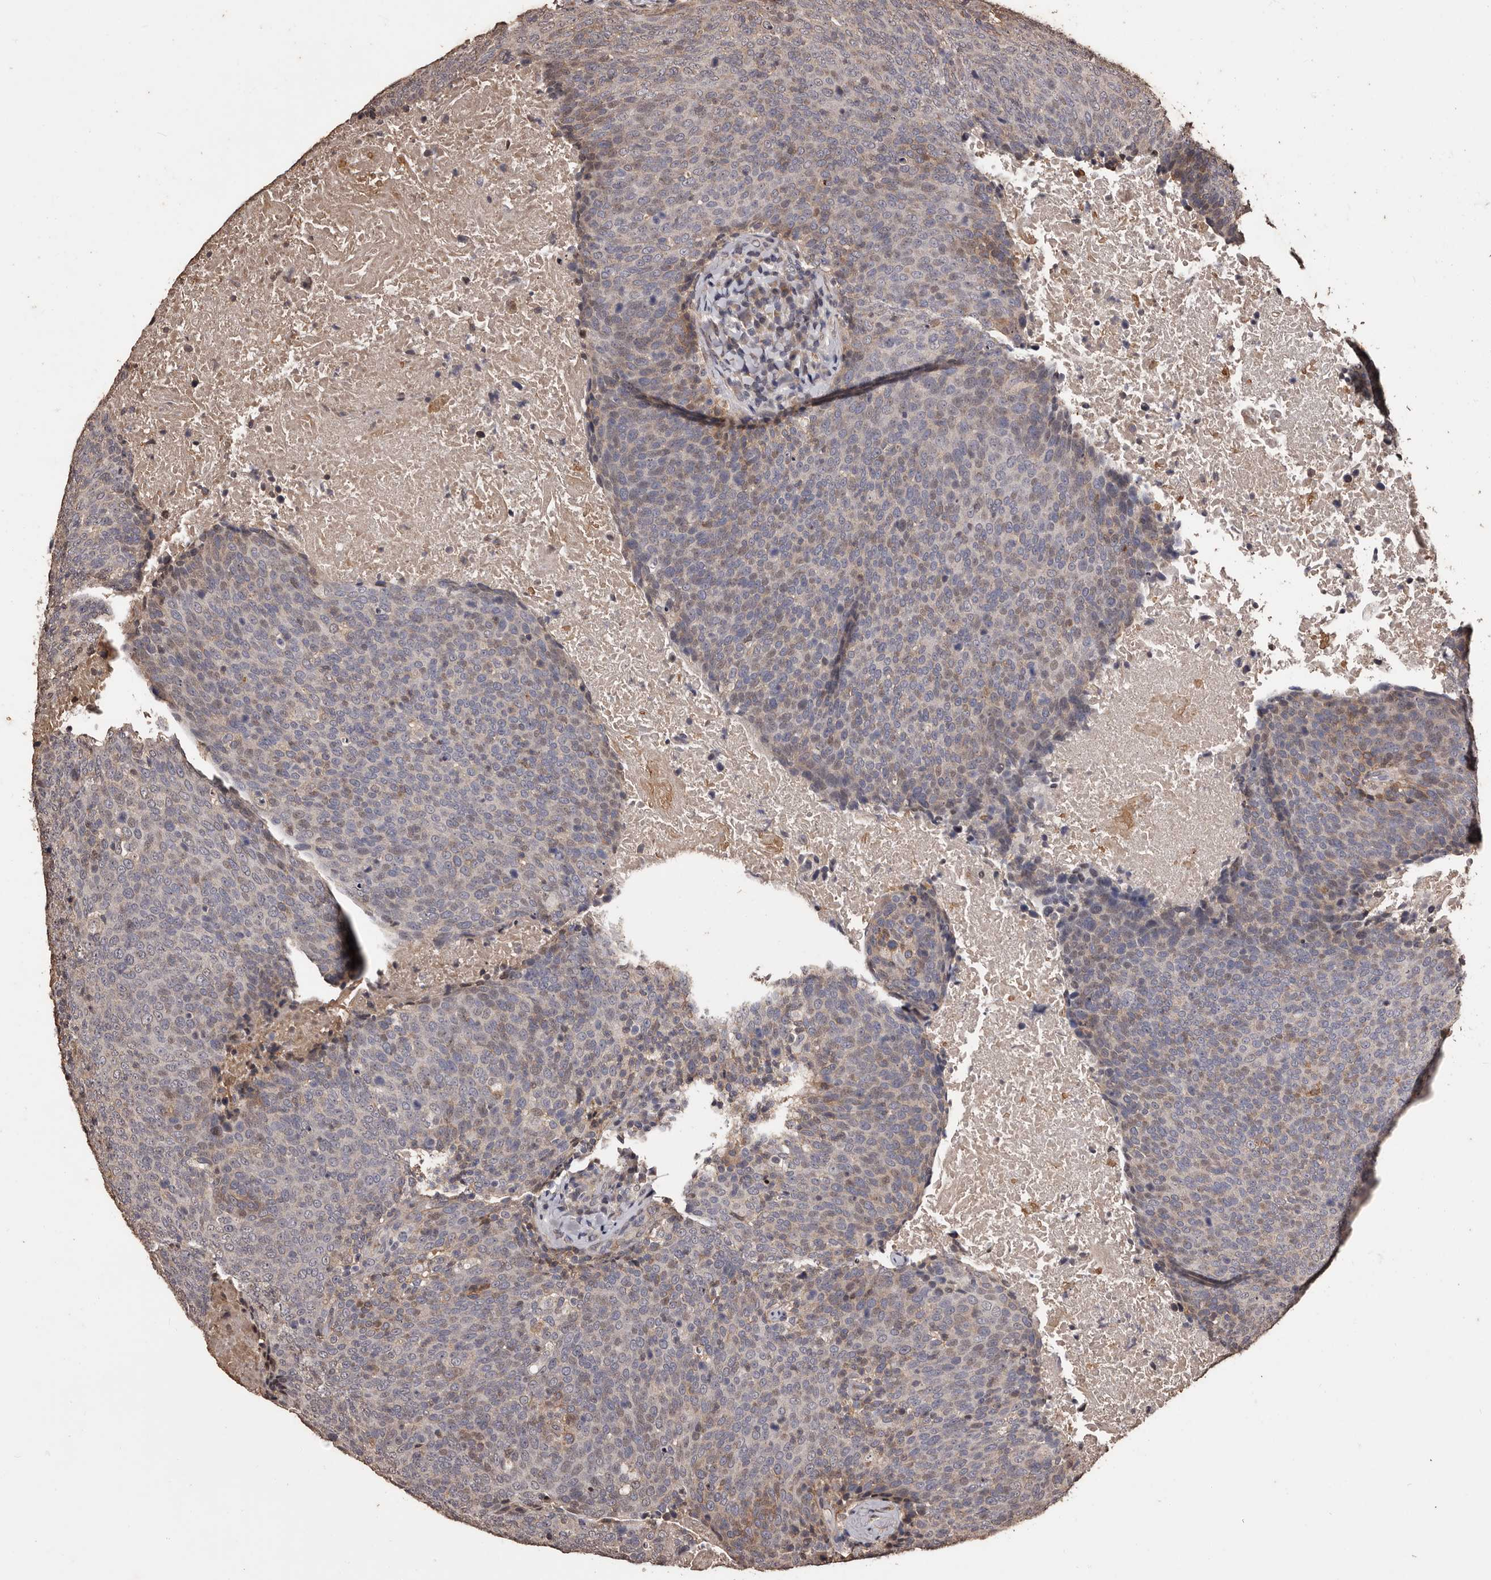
{"staining": {"intensity": "weak", "quantity": "25%-75%", "location": "cytoplasmic/membranous,nuclear"}, "tissue": "head and neck cancer", "cell_type": "Tumor cells", "image_type": "cancer", "snomed": [{"axis": "morphology", "description": "Squamous cell carcinoma, NOS"}, {"axis": "morphology", "description": "Squamous cell carcinoma, metastatic, NOS"}, {"axis": "topography", "description": "Lymph node"}, {"axis": "topography", "description": "Head-Neck"}], "caption": "IHC photomicrograph of head and neck cancer stained for a protein (brown), which reveals low levels of weak cytoplasmic/membranous and nuclear staining in approximately 25%-75% of tumor cells.", "gene": "NAV1", "patient": {"sex": "male", "age": 62}}